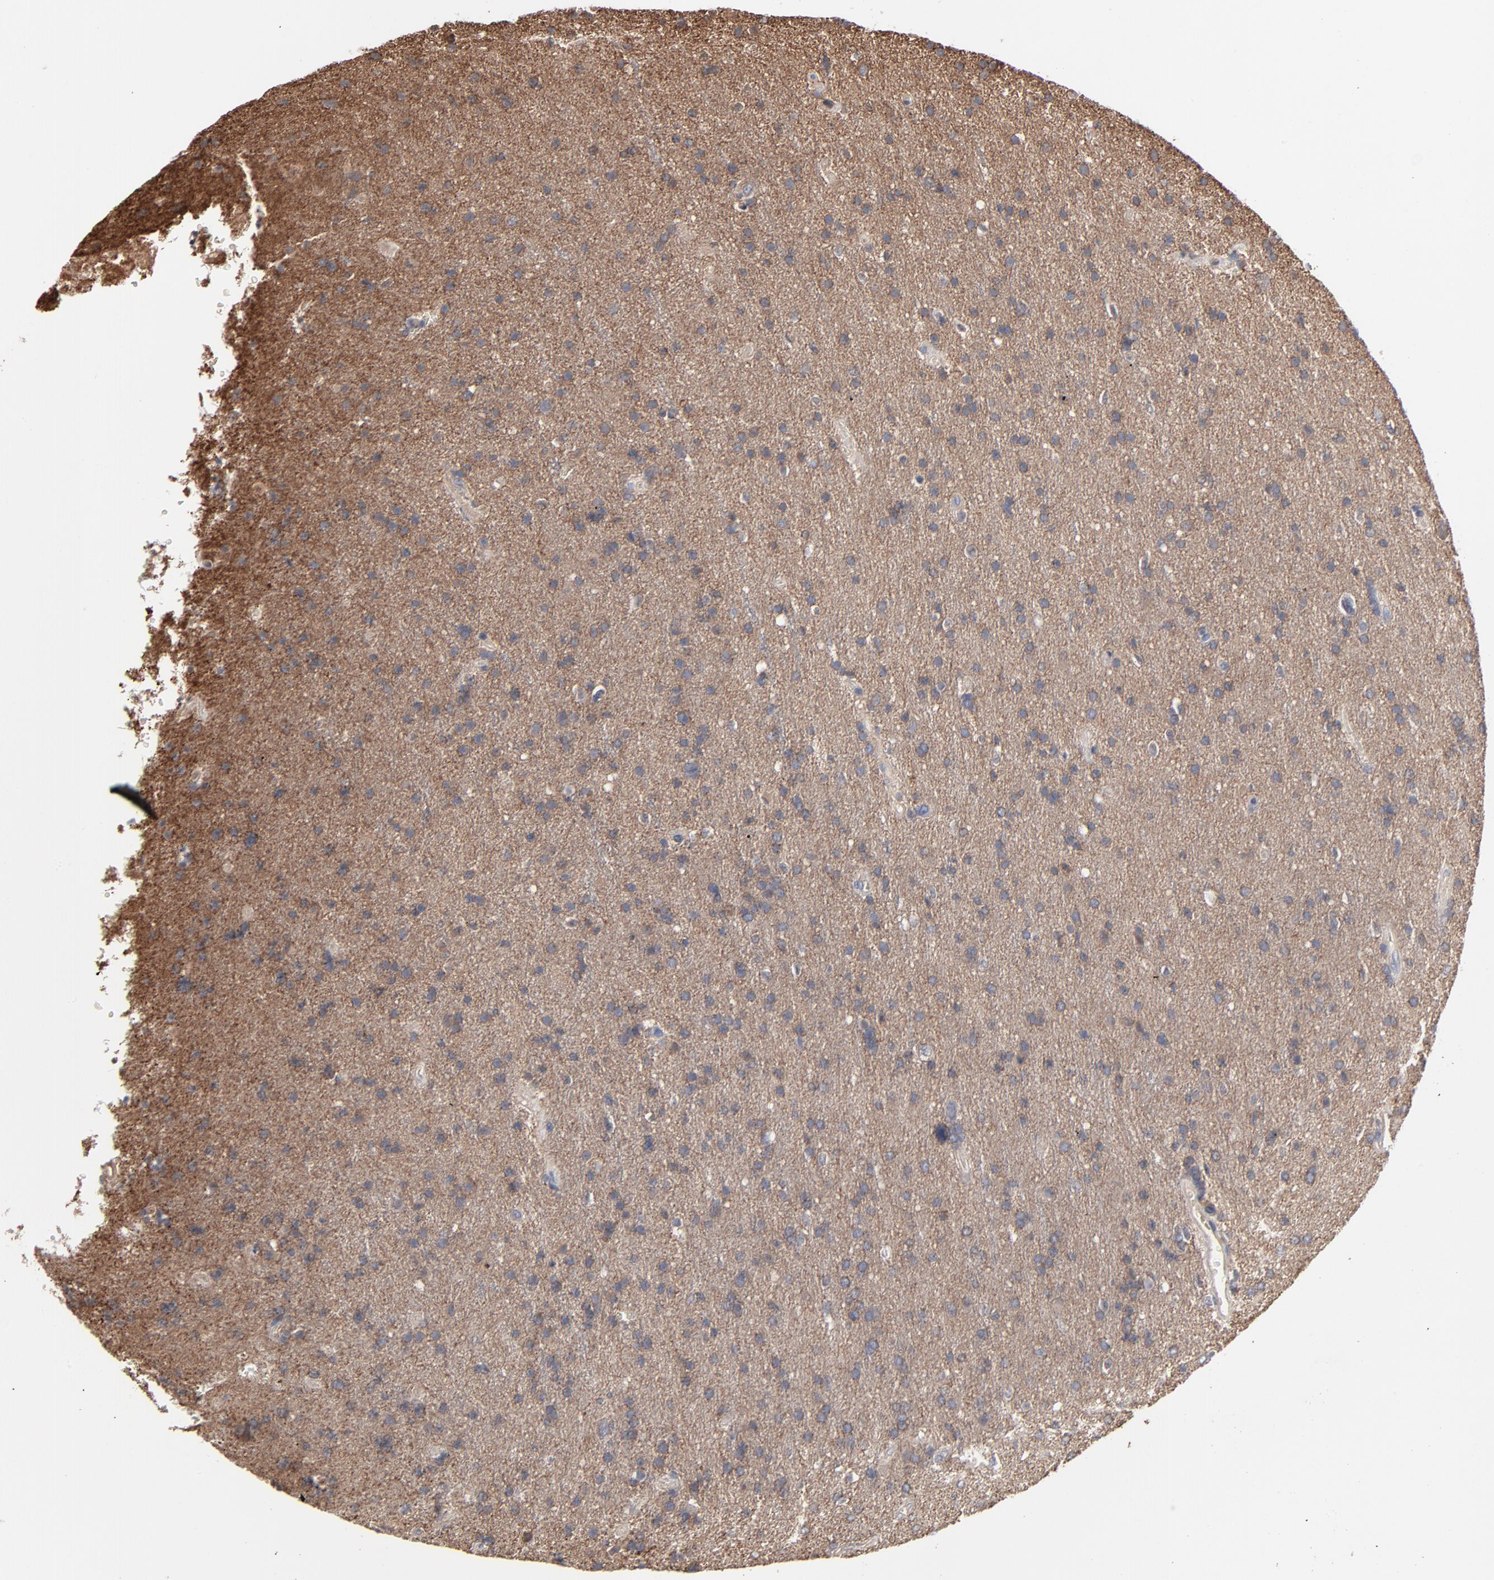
{"staining": {"intensity": "moderate", "quantity": "25%-75%", "location": "cytoplasmic/membranous"}, "tissue": "glioma", "cell_type": "Tumor cells", "image_type": "cancer", "snomed": [{"axis": "morphology", "description": "Glioma, malignant, High grade"}, {"axis": "topography", "description": "Brain"}], "caption": "This photomicrograph shows IHC staining of glioma, with medium moderate cytoplasmic/membranous expression in approximately 25%-75% of tumor cells.", "gene": "MAP2K1", "patient": {"sex": "male", "age": 33}}